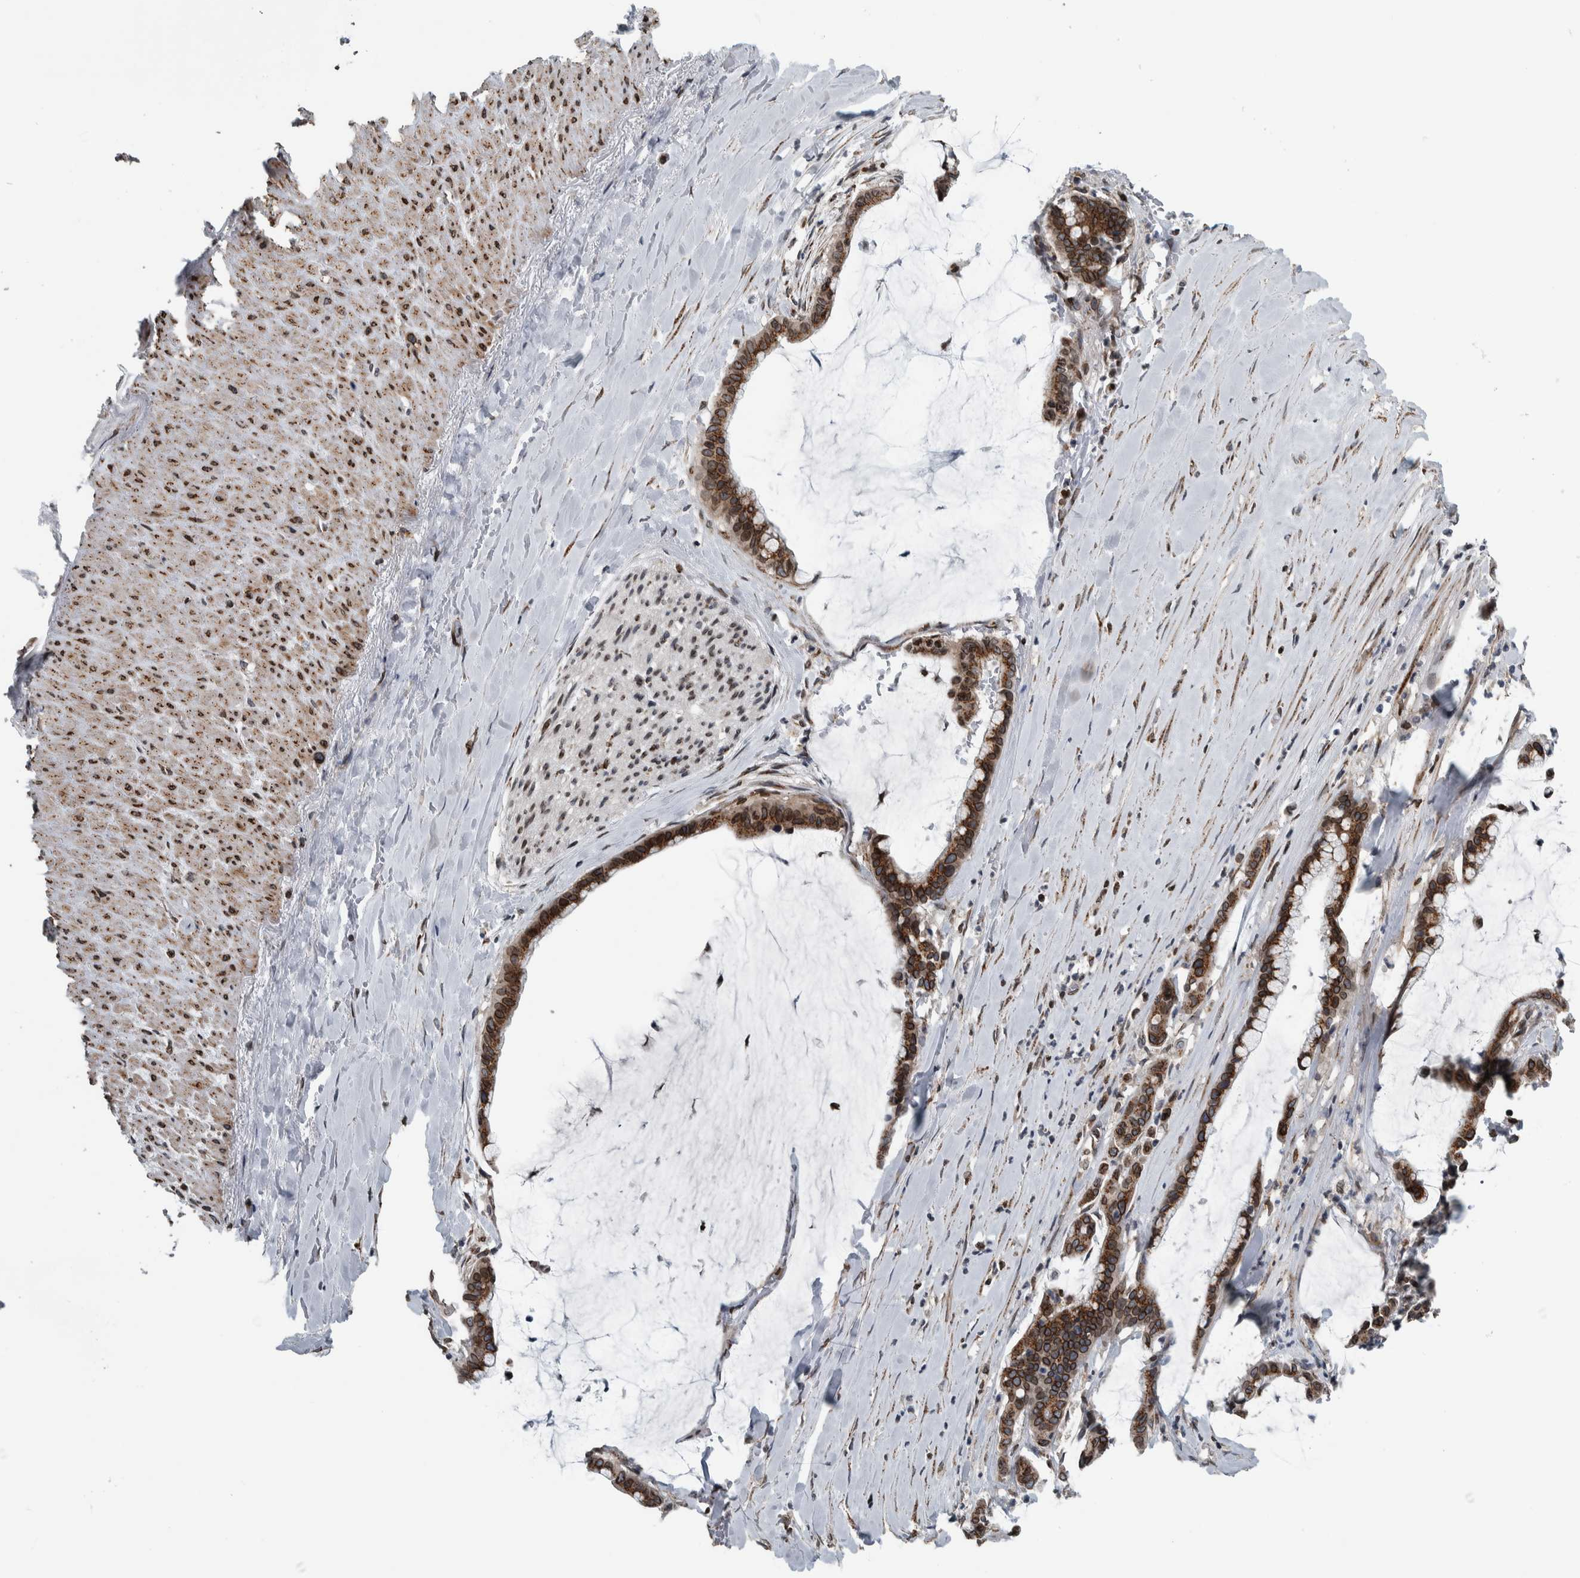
{"staining": {"intensity": "moderate", "quantity": ">75%", "location": "cytoplasmic/membranous,nuclear"}, "tissue": "pancreatic cancer", "cell_type": "Tumor cells", "image_type": "cancer", "snomed": [{"axis": "morphology", "description": "Adenocarcinoma, NOS"}, {"axis": "topography", "description": "Pancreas"}], "caption": "High-magnification brightfield microscopy of pancreatic cancer (adenocarcinoma) stained with DAB (3,3'-diaminobenzidine) (brown) and counterstained with hematoxylin (blue). tumor cells exhibit moderate cytoplasmic/membranous and nuclear staining is present in approximately>75% of cells.", "gene": "FAM135B", "patient": {"sex": "male", "age": 41}}